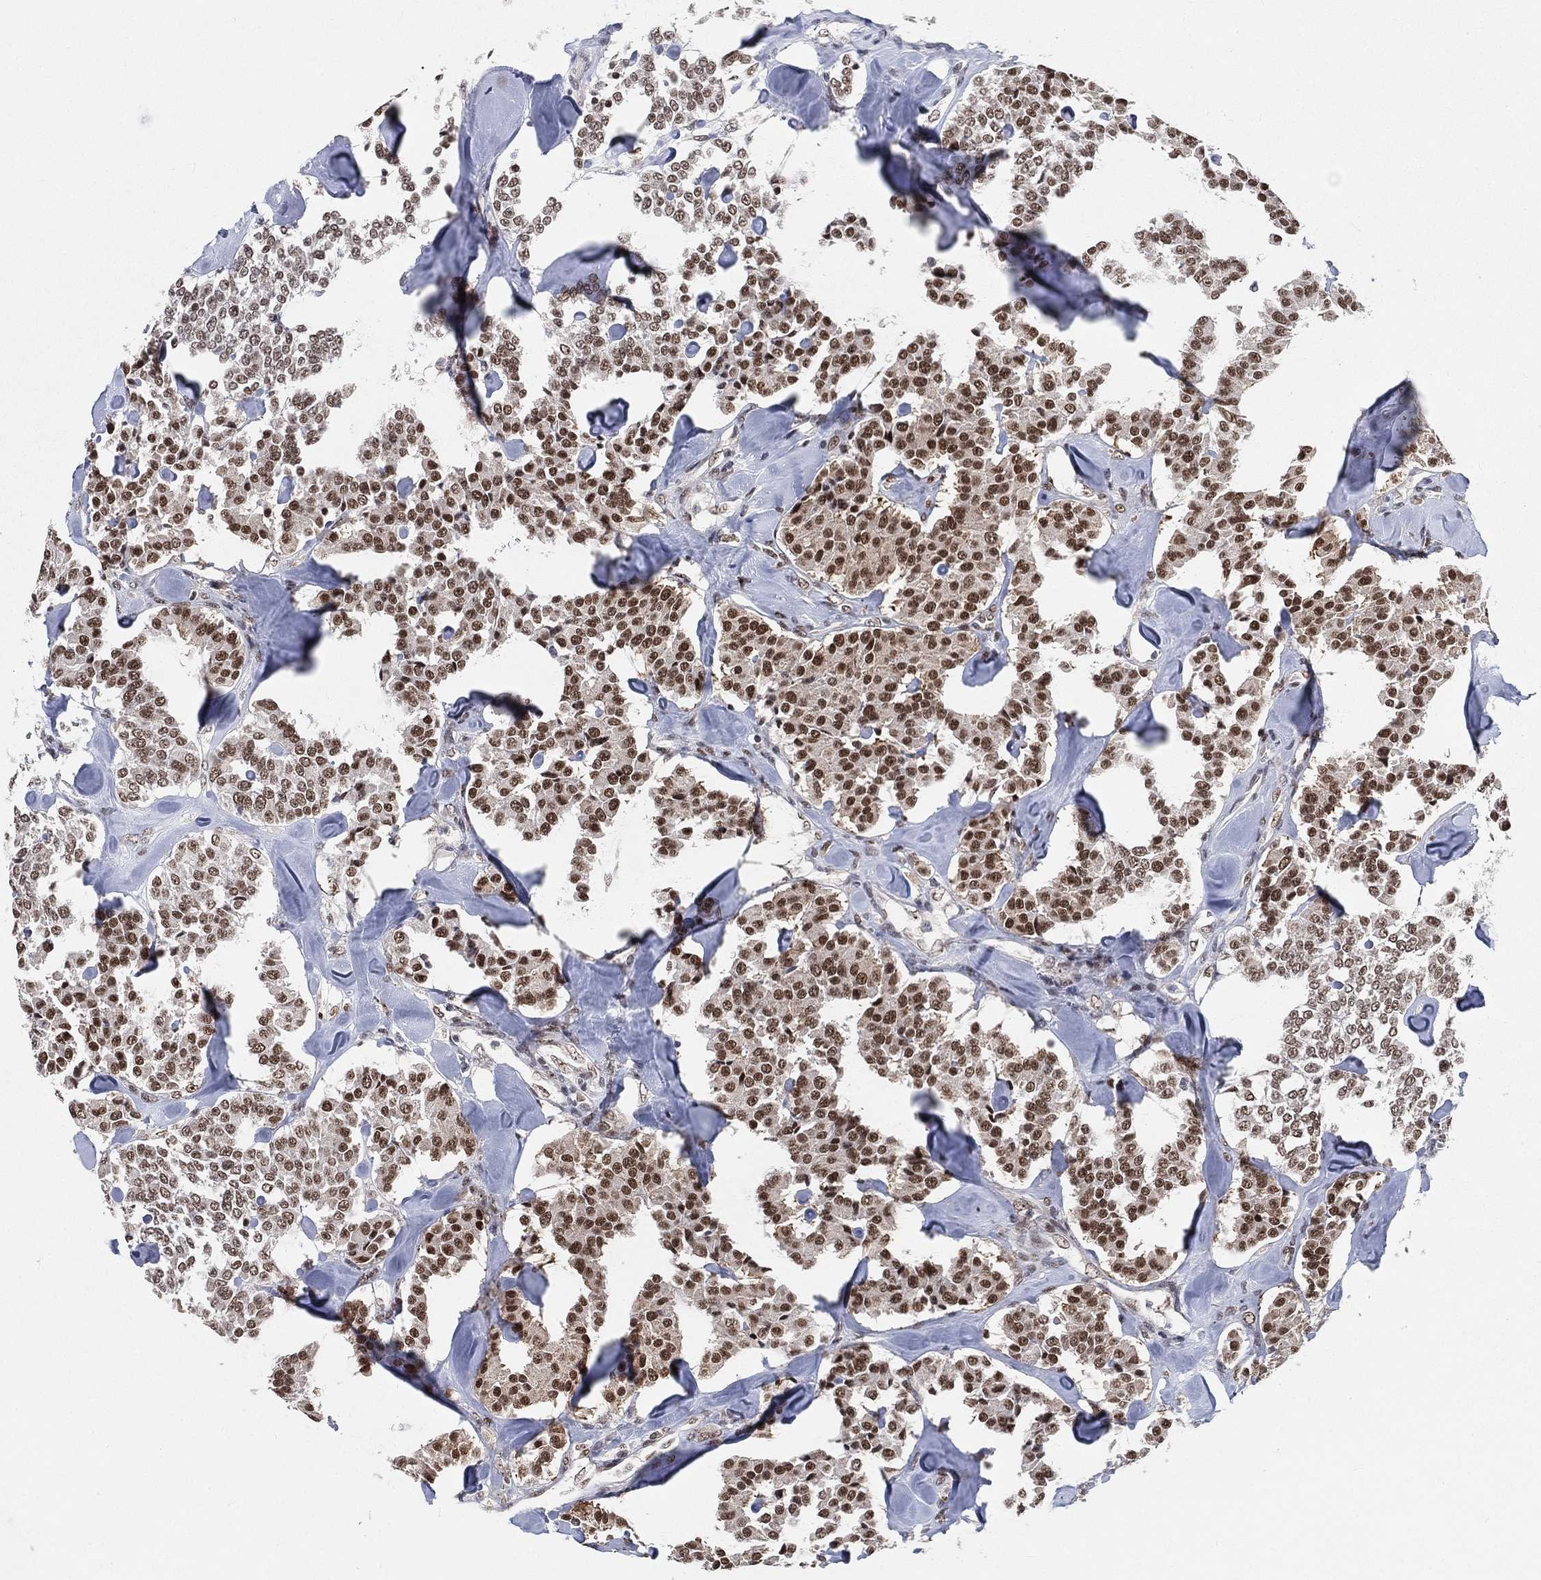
{"staining": {"intensity": "strong", "quantity": ">75%", "location": "nuclear"}, "tissue": "carcinoid", "cell_type": "Tumor cells", "image_type": "cancer", "snomed": [{"axis": "morphology", "description": "Carcinoid, malignant, NOS"}, {"axis": "topography", "description": "Pancreas"}], "caption": "The histopathology image displays a brown stain indicating the presence of a protein in the nuclear of tumor cells in carcinoid.", "gene": "YLPM1", "patient": {"sex": "male", "age": 41}}